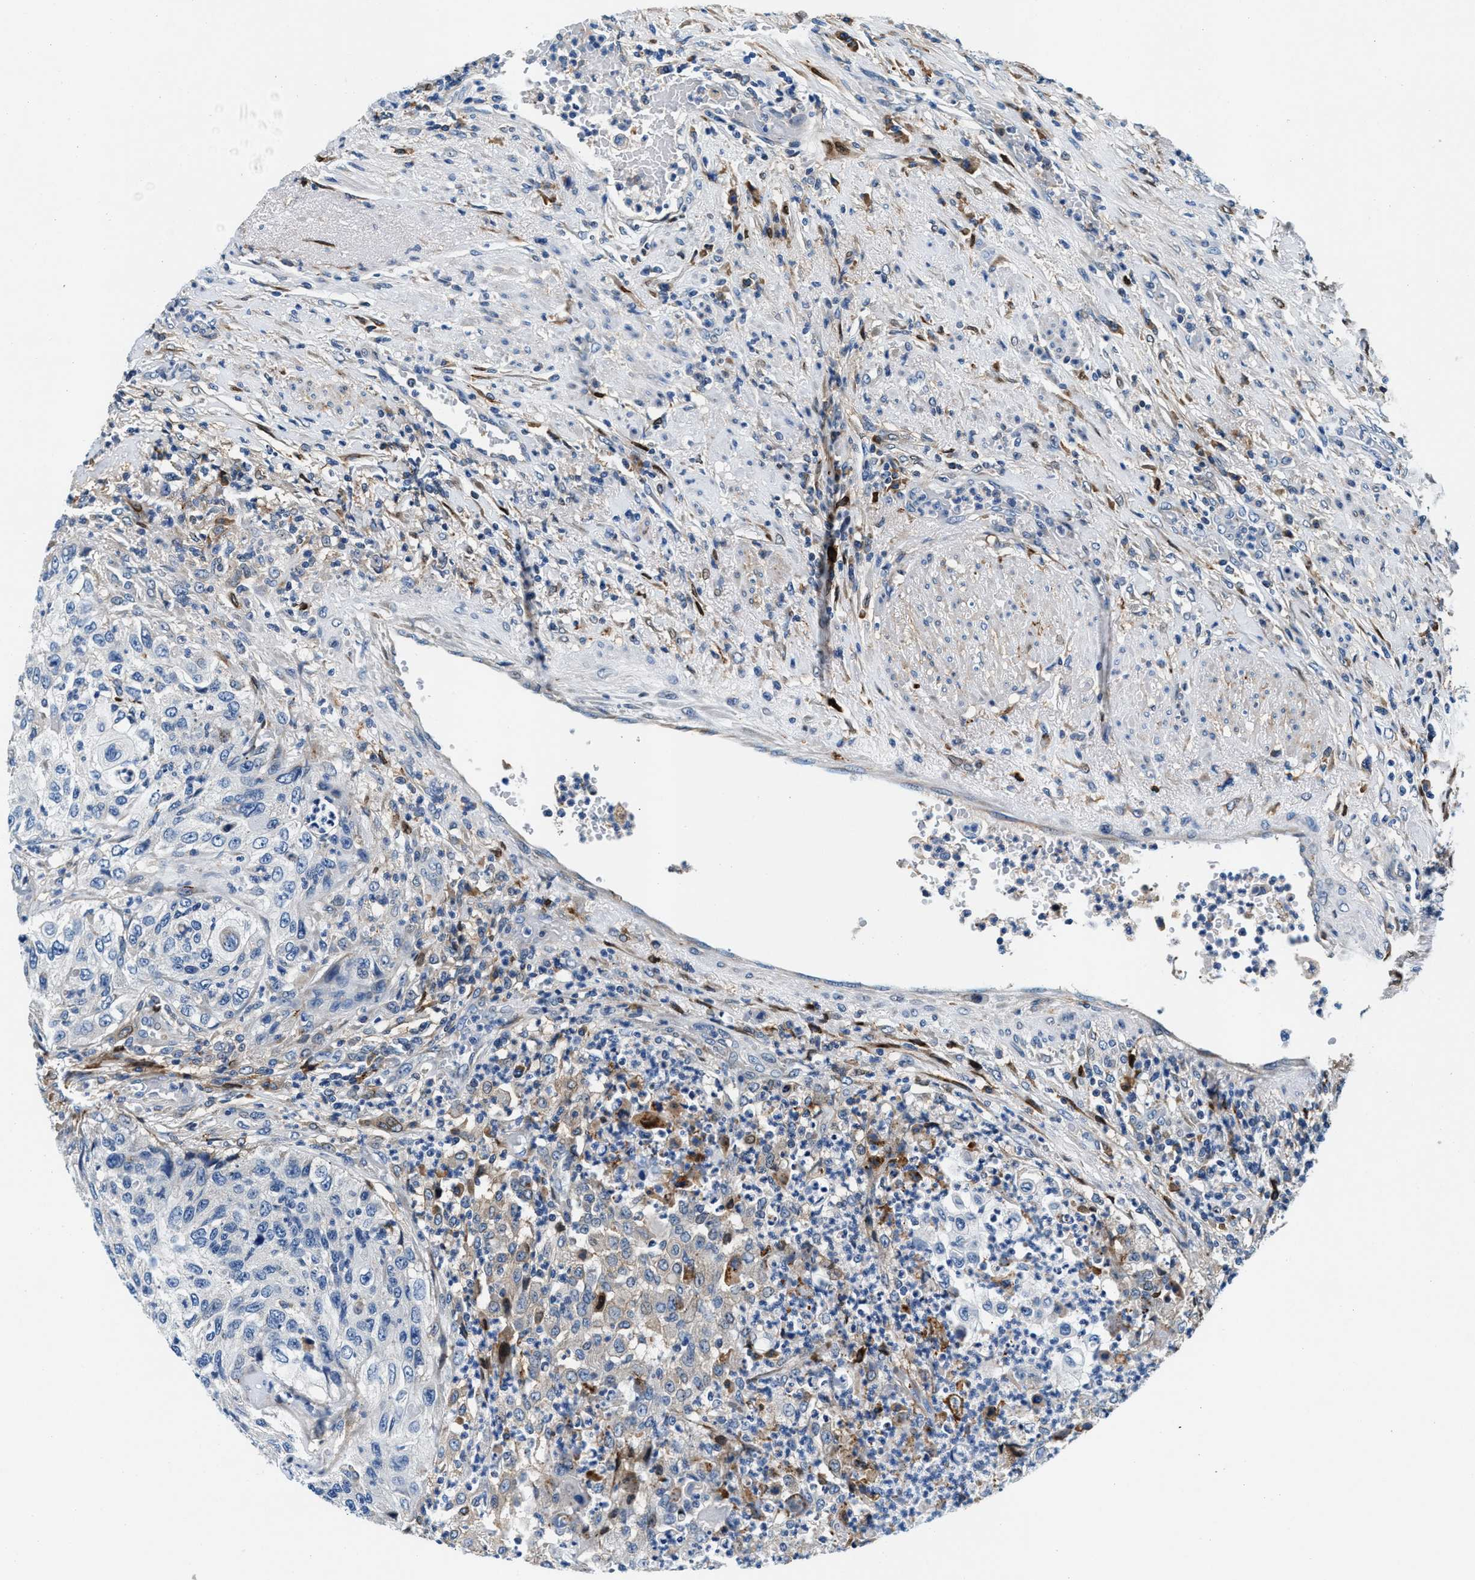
{"staining": {"intensity": "negative", "quantity": "none", "location": "none"}, "tissue": "urothelial cancer", "cell_type": "Tumor cells", "image_type": "cancer", "snomed": [{"axis": "morphology", "description": "Urothelial carcinoma, High grade"}, {"axis": "topography", "description": "Urinary bladder"}], "caption": "This photomicrograph is of urothelial carcinoma (high-grade) stained with immunohistochemistry (IHC) to label a protein in brown with the nuclei are counter-stained blue. There is no staining in tumor cells.", "gene": "SLFN11", "patient": {"sex": "female", "age": 60}}